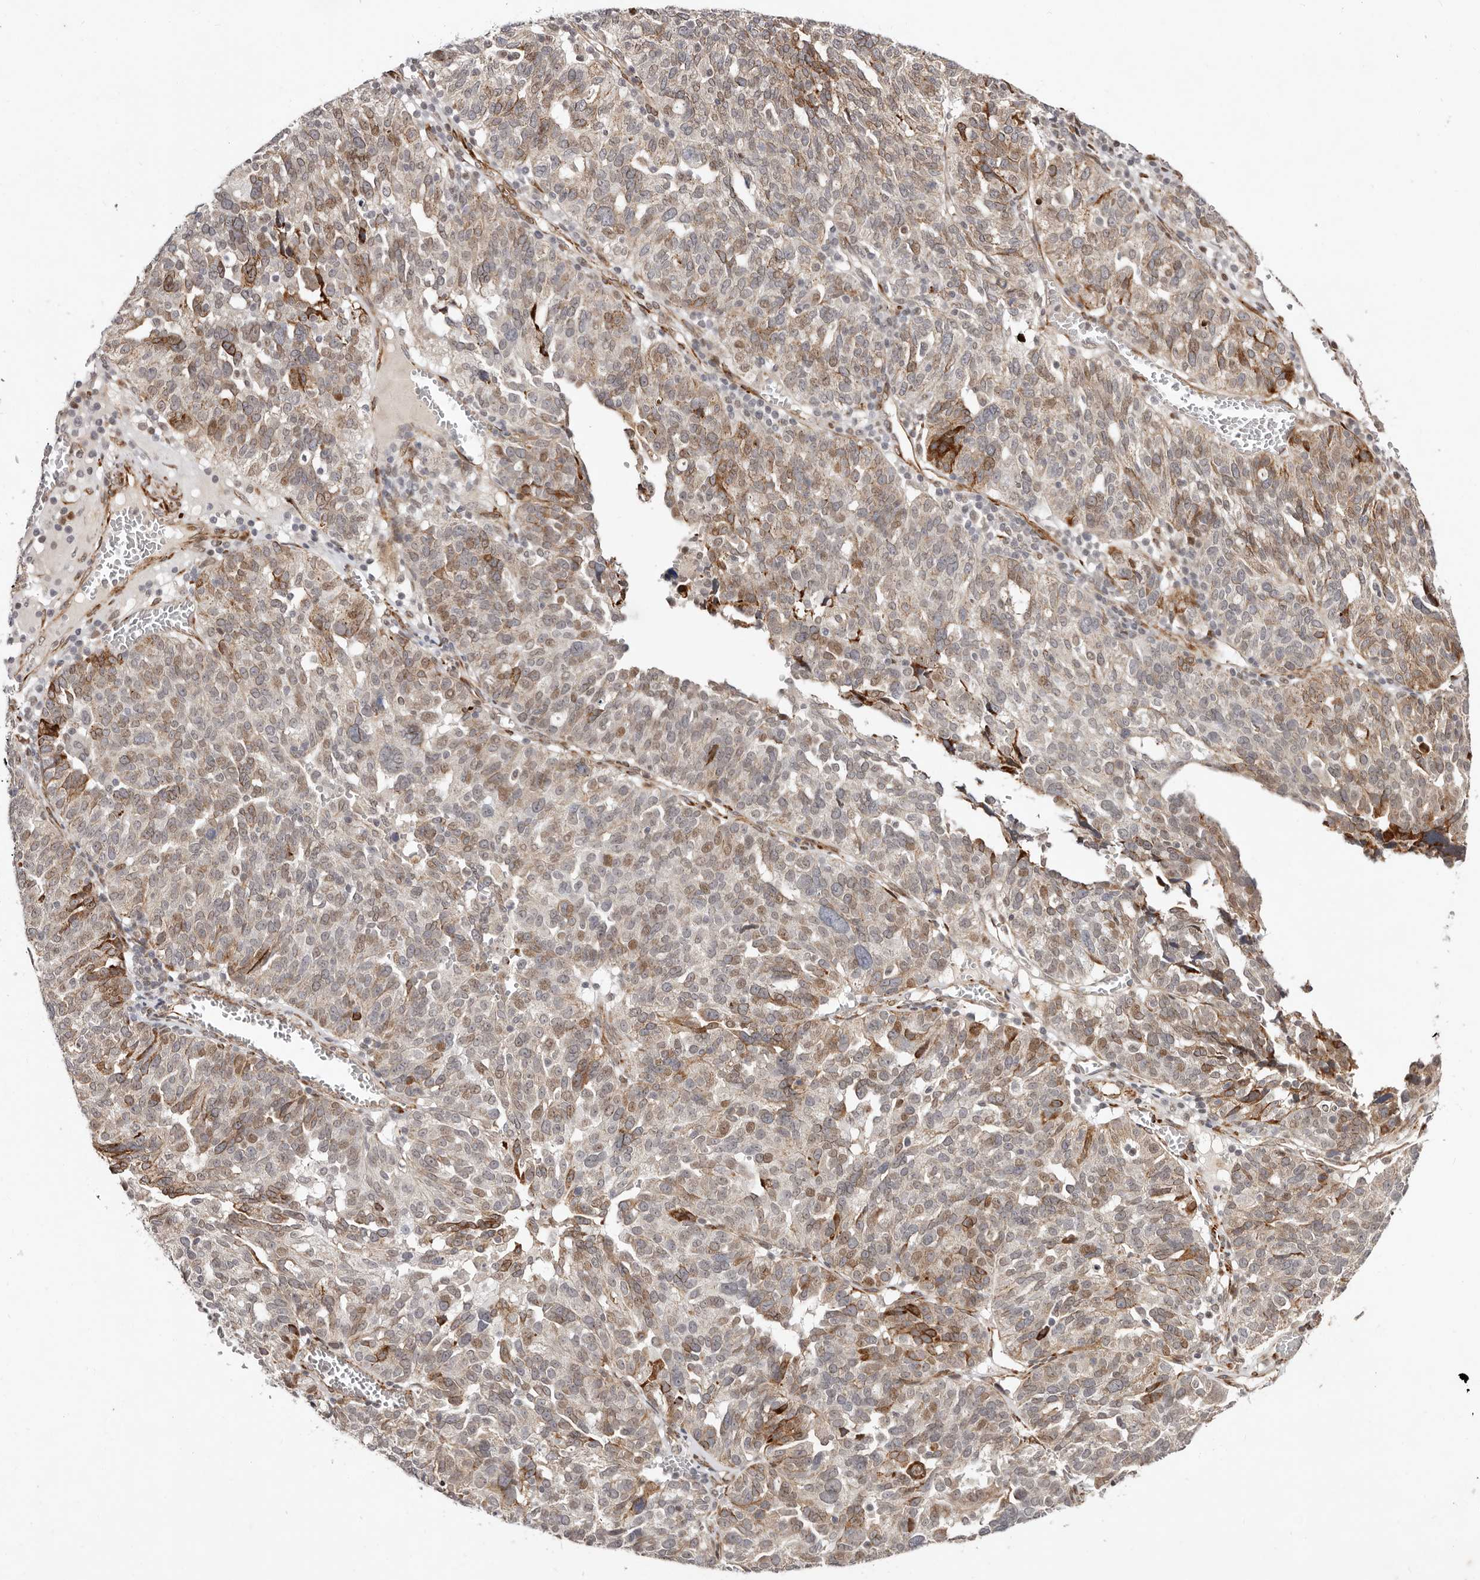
{"staining": {"intensity": "moderate", "quantity": ">75%", "location": "cytoplasmic/membranous,nuclear"}, "tissue": "ovarian cancer", "cell_type": "Tumor cells", "image_type": "cancer", "snomed": [{"axis": "morphology", "description": "Cystadenocarcinoma, serous, NOS"}, {"axis": "topography", "description": "Ovary"}], "caption": "Immunohistochemical staining of ovarian cancer exhibits medium levels of moderate cytoplasmic/membranous and nuclear staining in approximately >75% of tumor cells. Using DAB (3,3'-diaminobenzidine) (brown) and hematoxylin (blue) stains, captured at high magnification using brightfield microscopy.", "gene": "BCL2L15", "patient": {"sex": "female", "age": 59}}